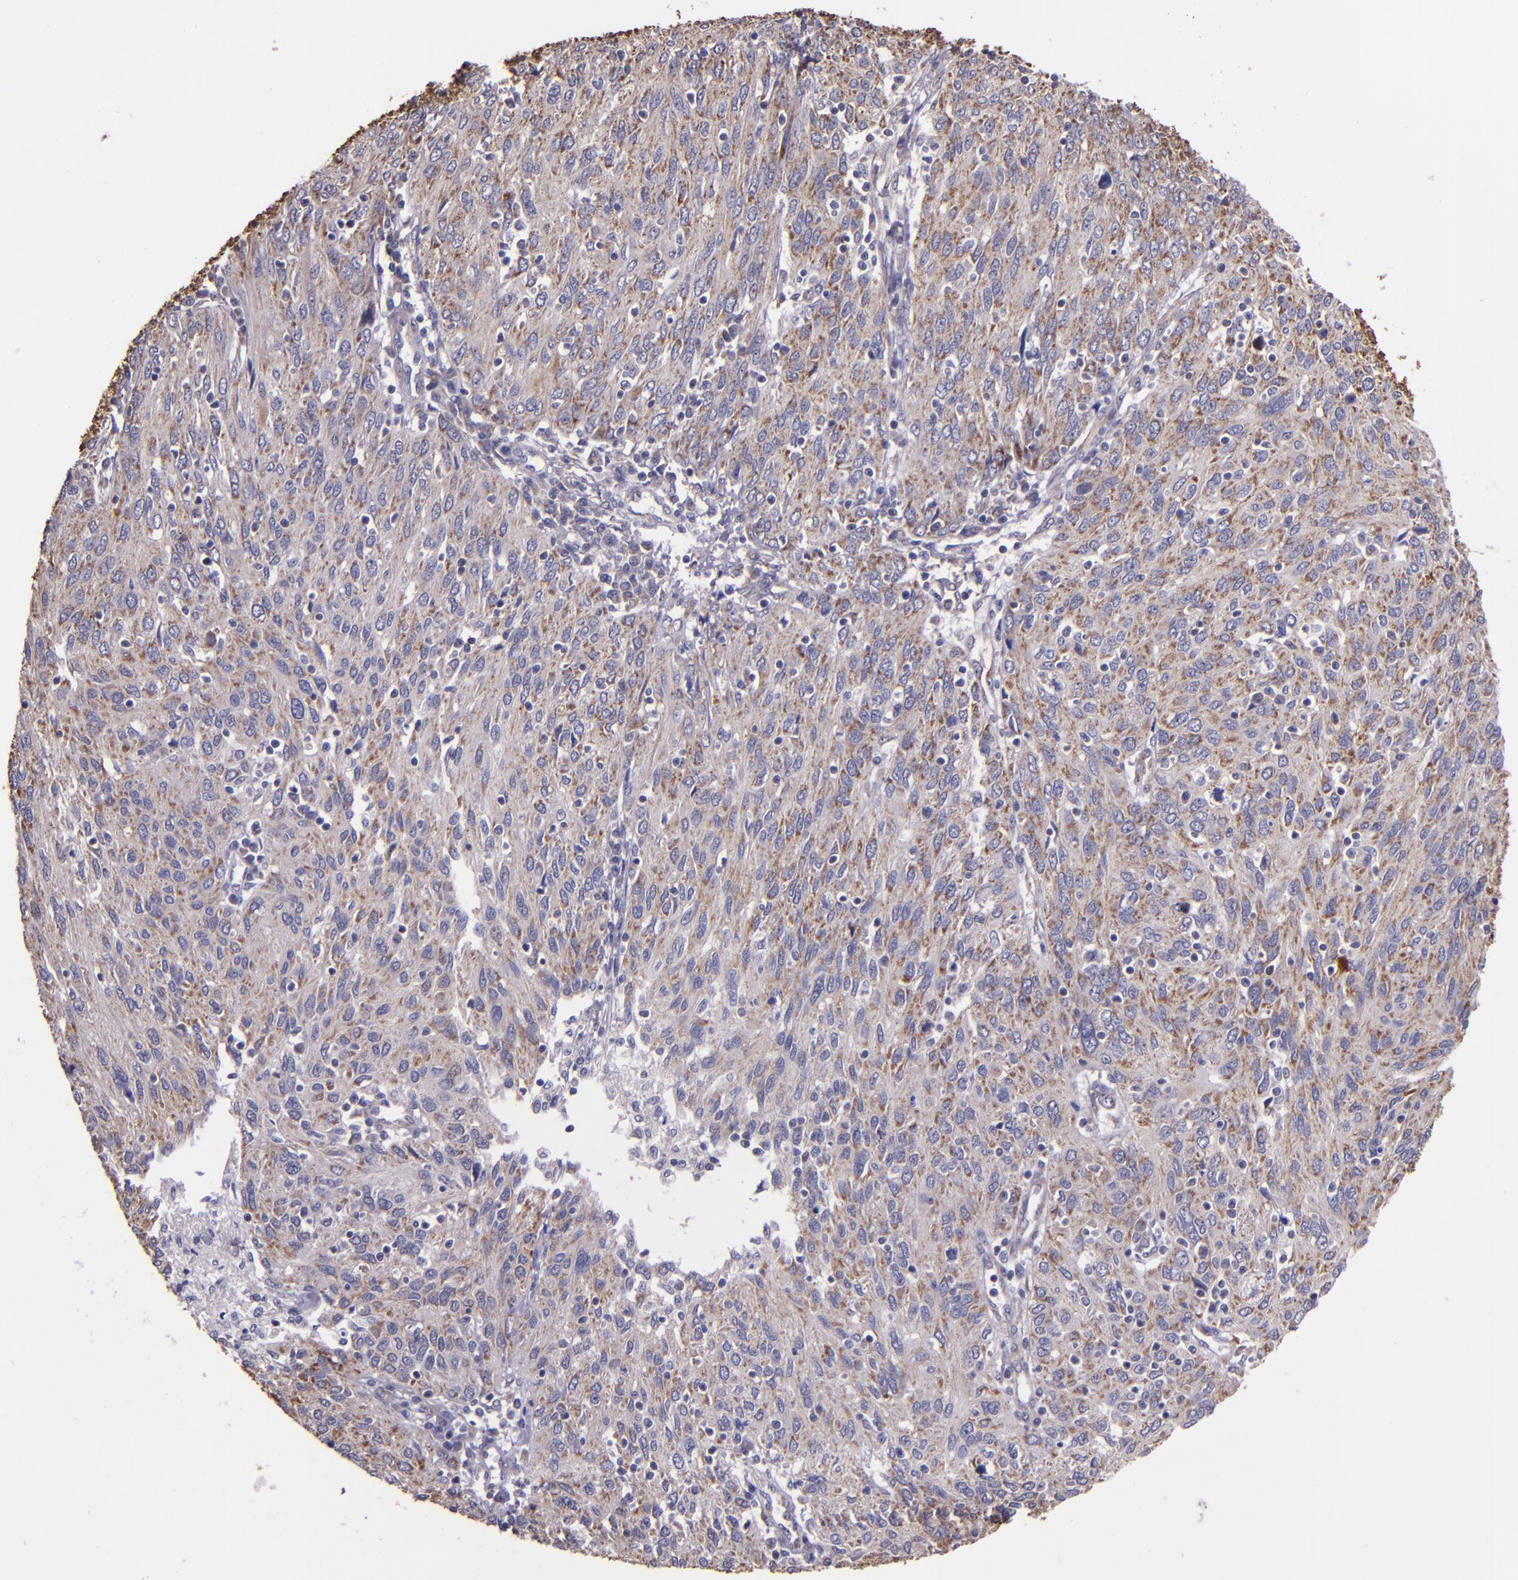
{"staining": {"intensity": "moderate", "quantity": "25%-75%", "location": "cytoplasmic/membranous"}, "tissue": "ovarian cancer", "cell_type": "Tumor cells", "image_type": "cancer", "snomed": [{"axis": "morphology", "description": "Carcinoma, endometroid"}, {"axis": "topography", "description": "Ovary"}], "caption": "Protein analysis of endometroid carcinoma (ovarian) tissue demonstrates moderate cytoplasmic/membranous expression in about 25%-75% of tumor cells.", "gene": "SHC1", "patient": {"sex": "female", "age": 50}}